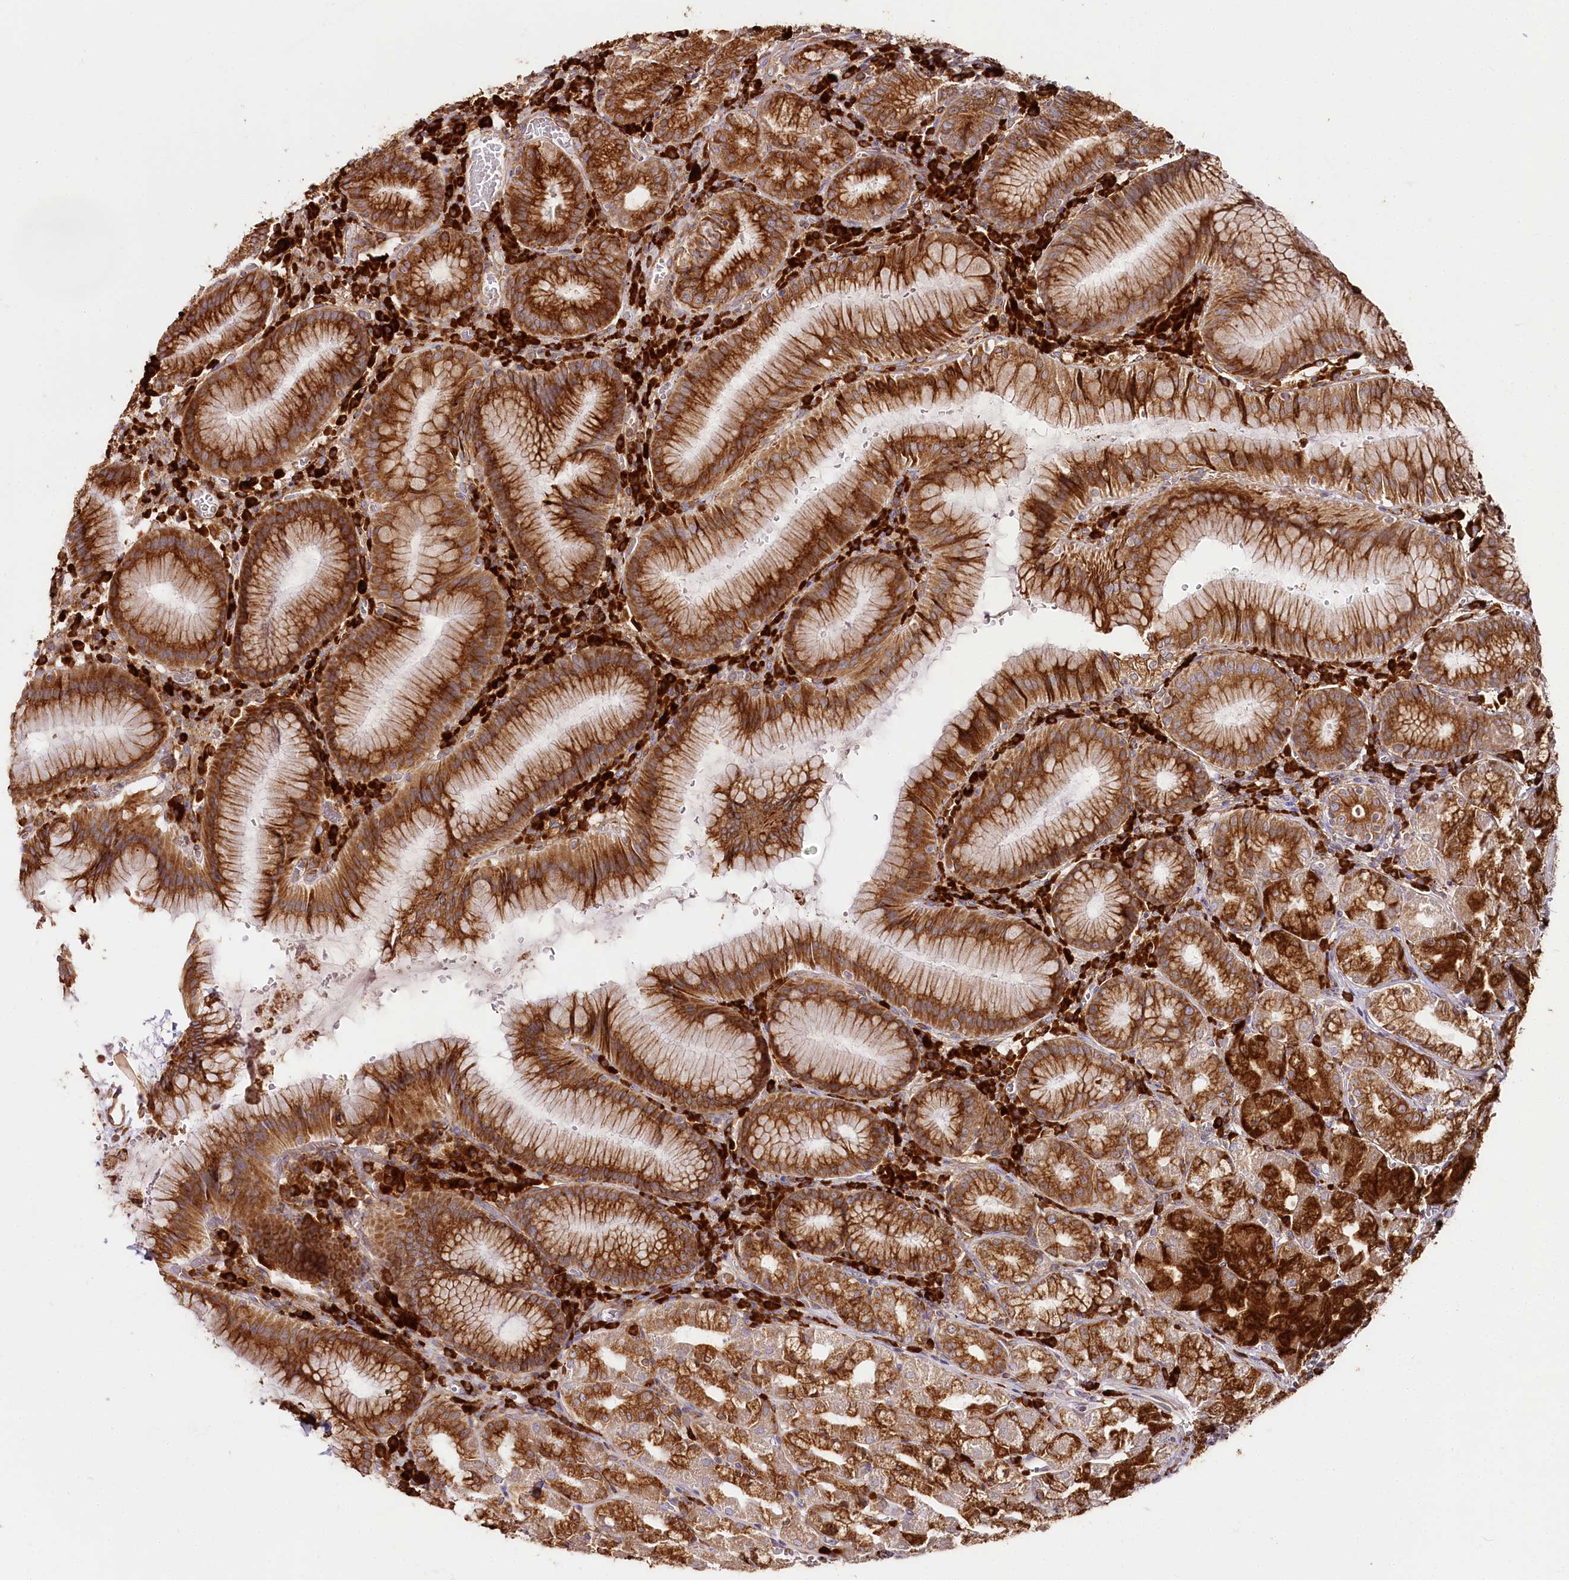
{"staining": {"intensity": "strong", "quantity": ">75%", "location": "cytoplasmic/membranous"}, "tissue": "stomach", "cell_type": "Glandular cells", "image_type": "normal", "snomed": [{"axis": "morphology", "description": "Normal tissue, NOS"}, {"axis": "topography", "description": "Stomach"}], "caption": "Brown immunohistochemical staining in unremarkable human stomach demonstrates strong cytoplasmic/membranous staining in about >75% of glandular cells. The protein is shown in brown color, while the nuclei are stained blue.", "gene": "CNPY2", "patient": {"sex": "male", "age": 55}}